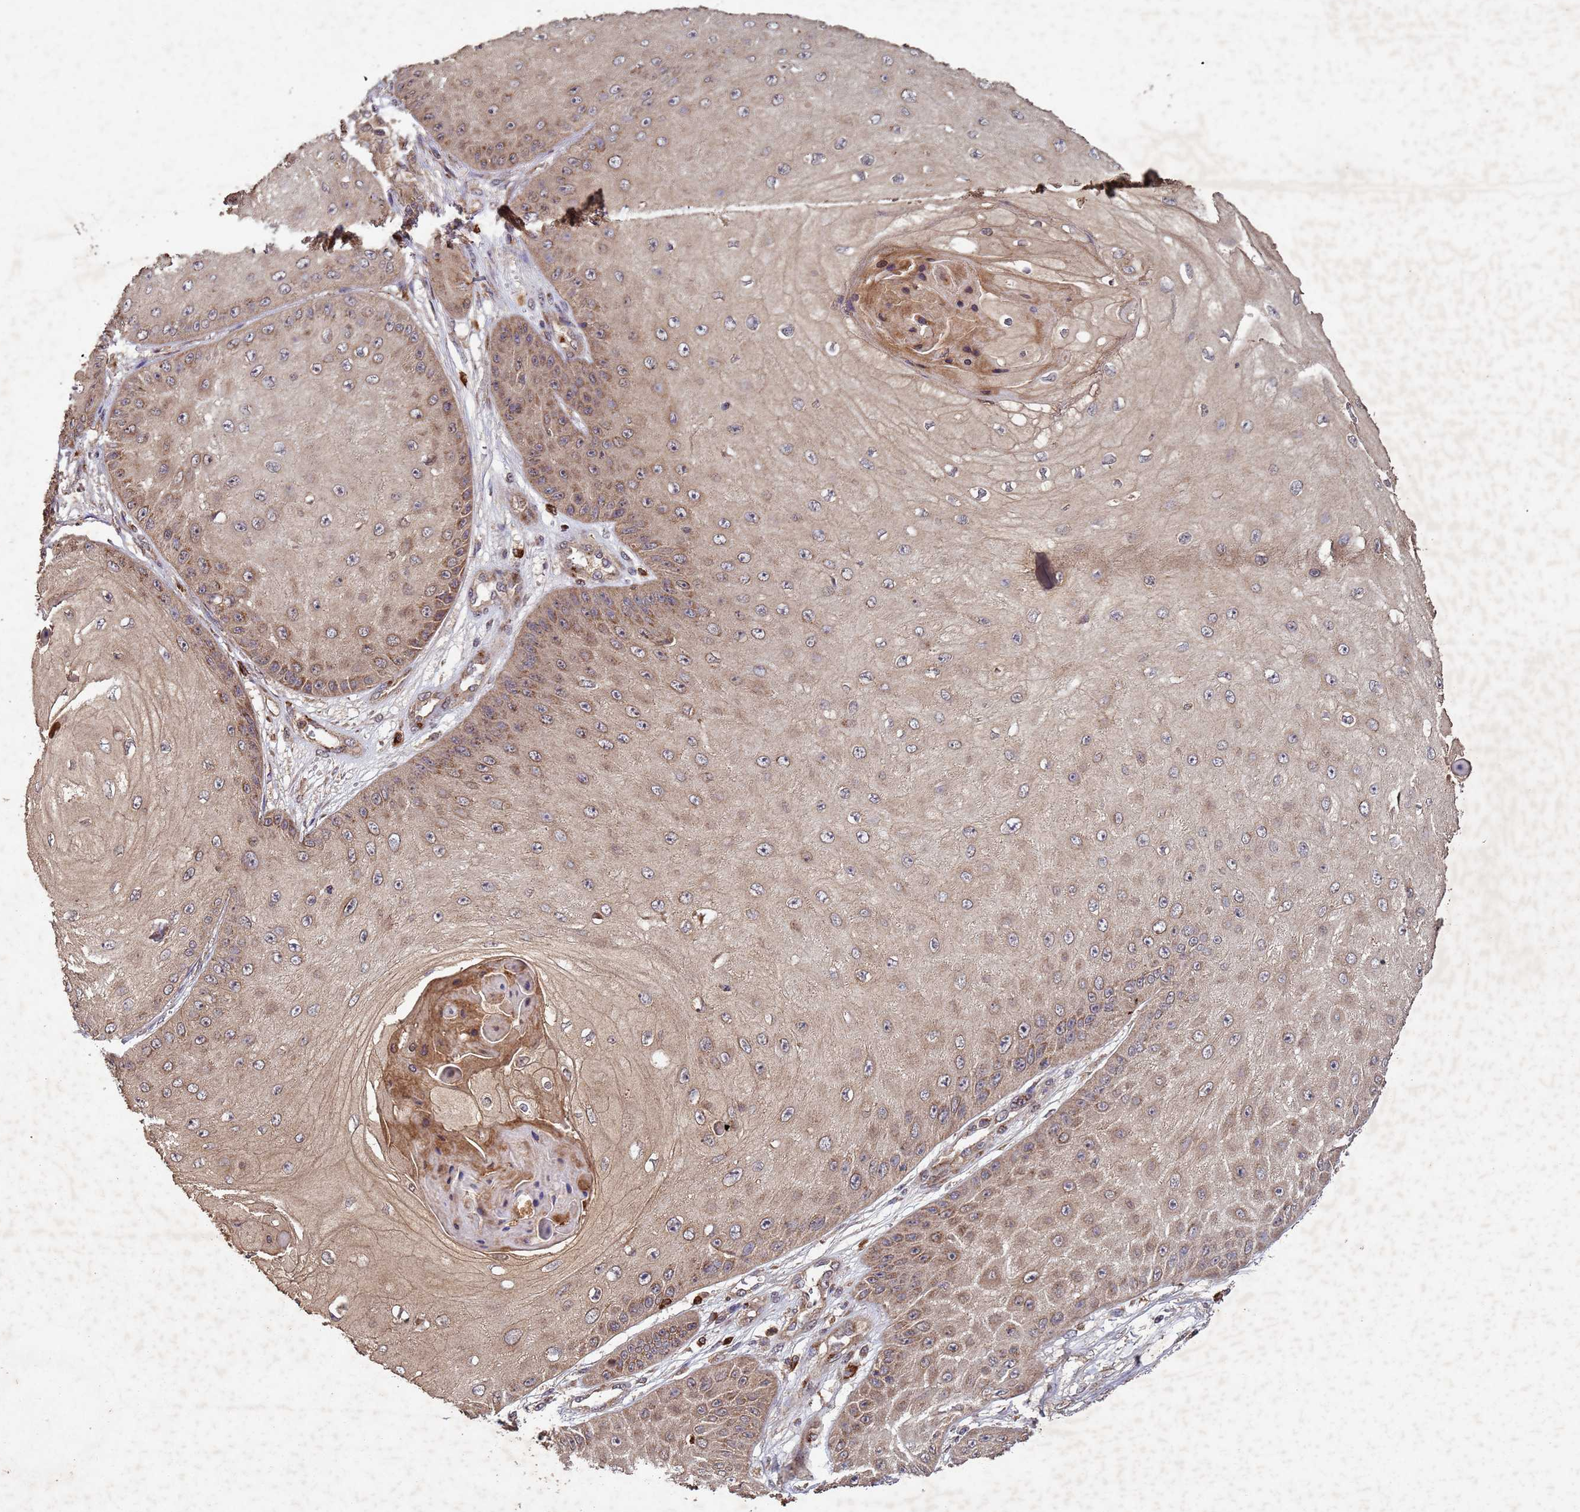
{"staining": {"intensity": "moderate", "quantity": "25%-75%", "location": "cytoplasmic/membranous"}, "tissue": "skin cancer", "cell_type": "Tumor cells", "image_type": "cancer", "snomed": [{"axis": "morphology", "description": "Squamous cell carcinoma, NOS"}, {"axis": "topography", "description": "Skin"}], "caption": "Protein expression by immunohistochemistry (IHC) reveals moderate cytoplasmic/membranous positivity in approximately 25%-75% of tumor cells in squamous cell carcinoma (skin).", "gene": "FASTKD1", "patient": {"sex": "male", "age": 70}}